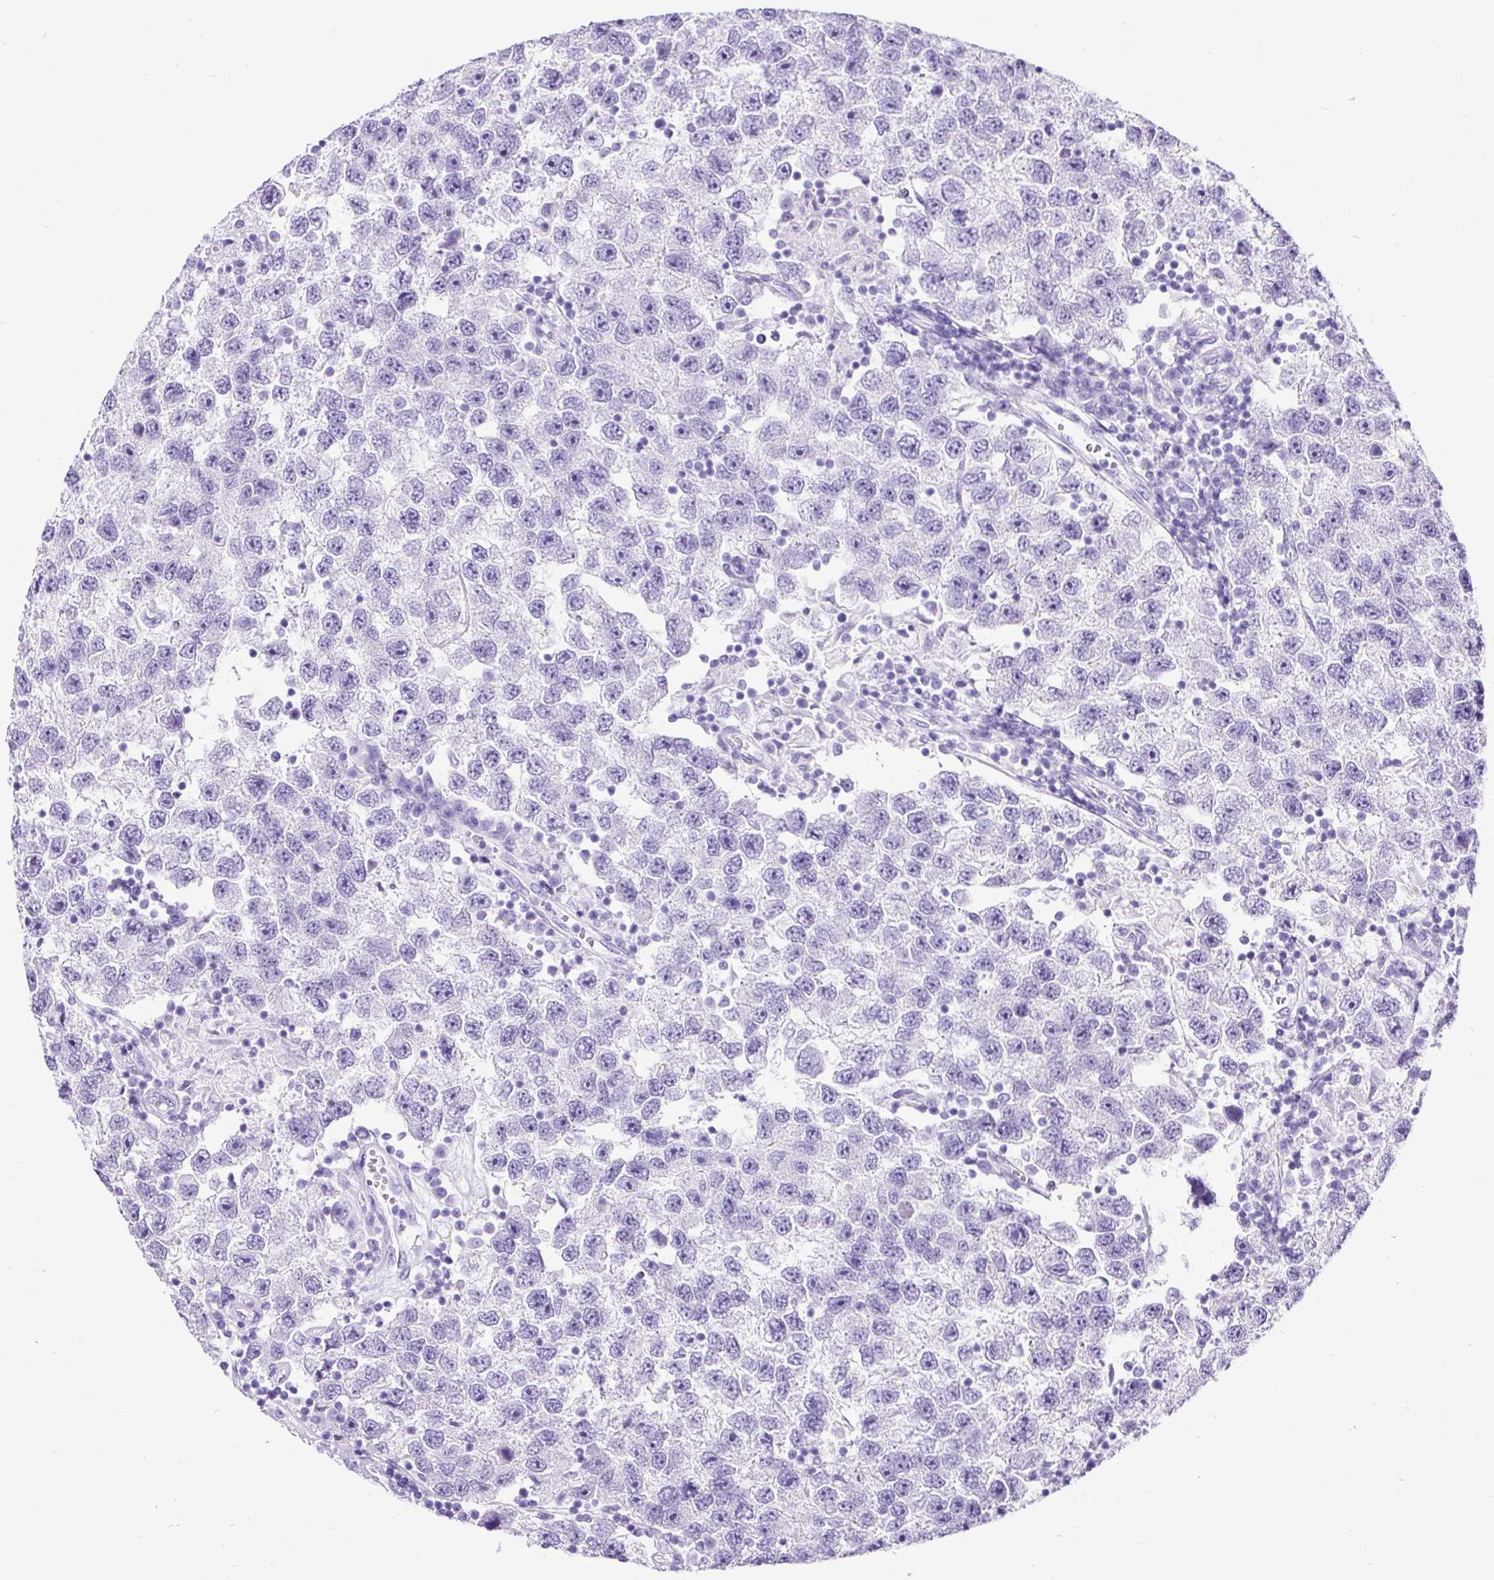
{"staining": {"intensity": "negative", "quantity": "none", "location": "none"}, "tissue": "testis cancer", "cell_type": "Tumor cells", "image_type": "cancer", "snomed": [{"axis": "morphology", "description": "Seminoma, NOS"}, {"axis": "topography", "description": "Testis"}], "caption": "This photomicrograph is of testis cancer stained with IHC to label a protein in brown with the nuclei are counter-stained blue. There is no positivity in tumor cells. The staining was performed using DAB to visualize the protein expression in brown, while the nuclei were stained in blue with hematoxylin (Magnification: 20x).", "gene": "PDIA2", "patient": {"sex": "male", "age": 26}}